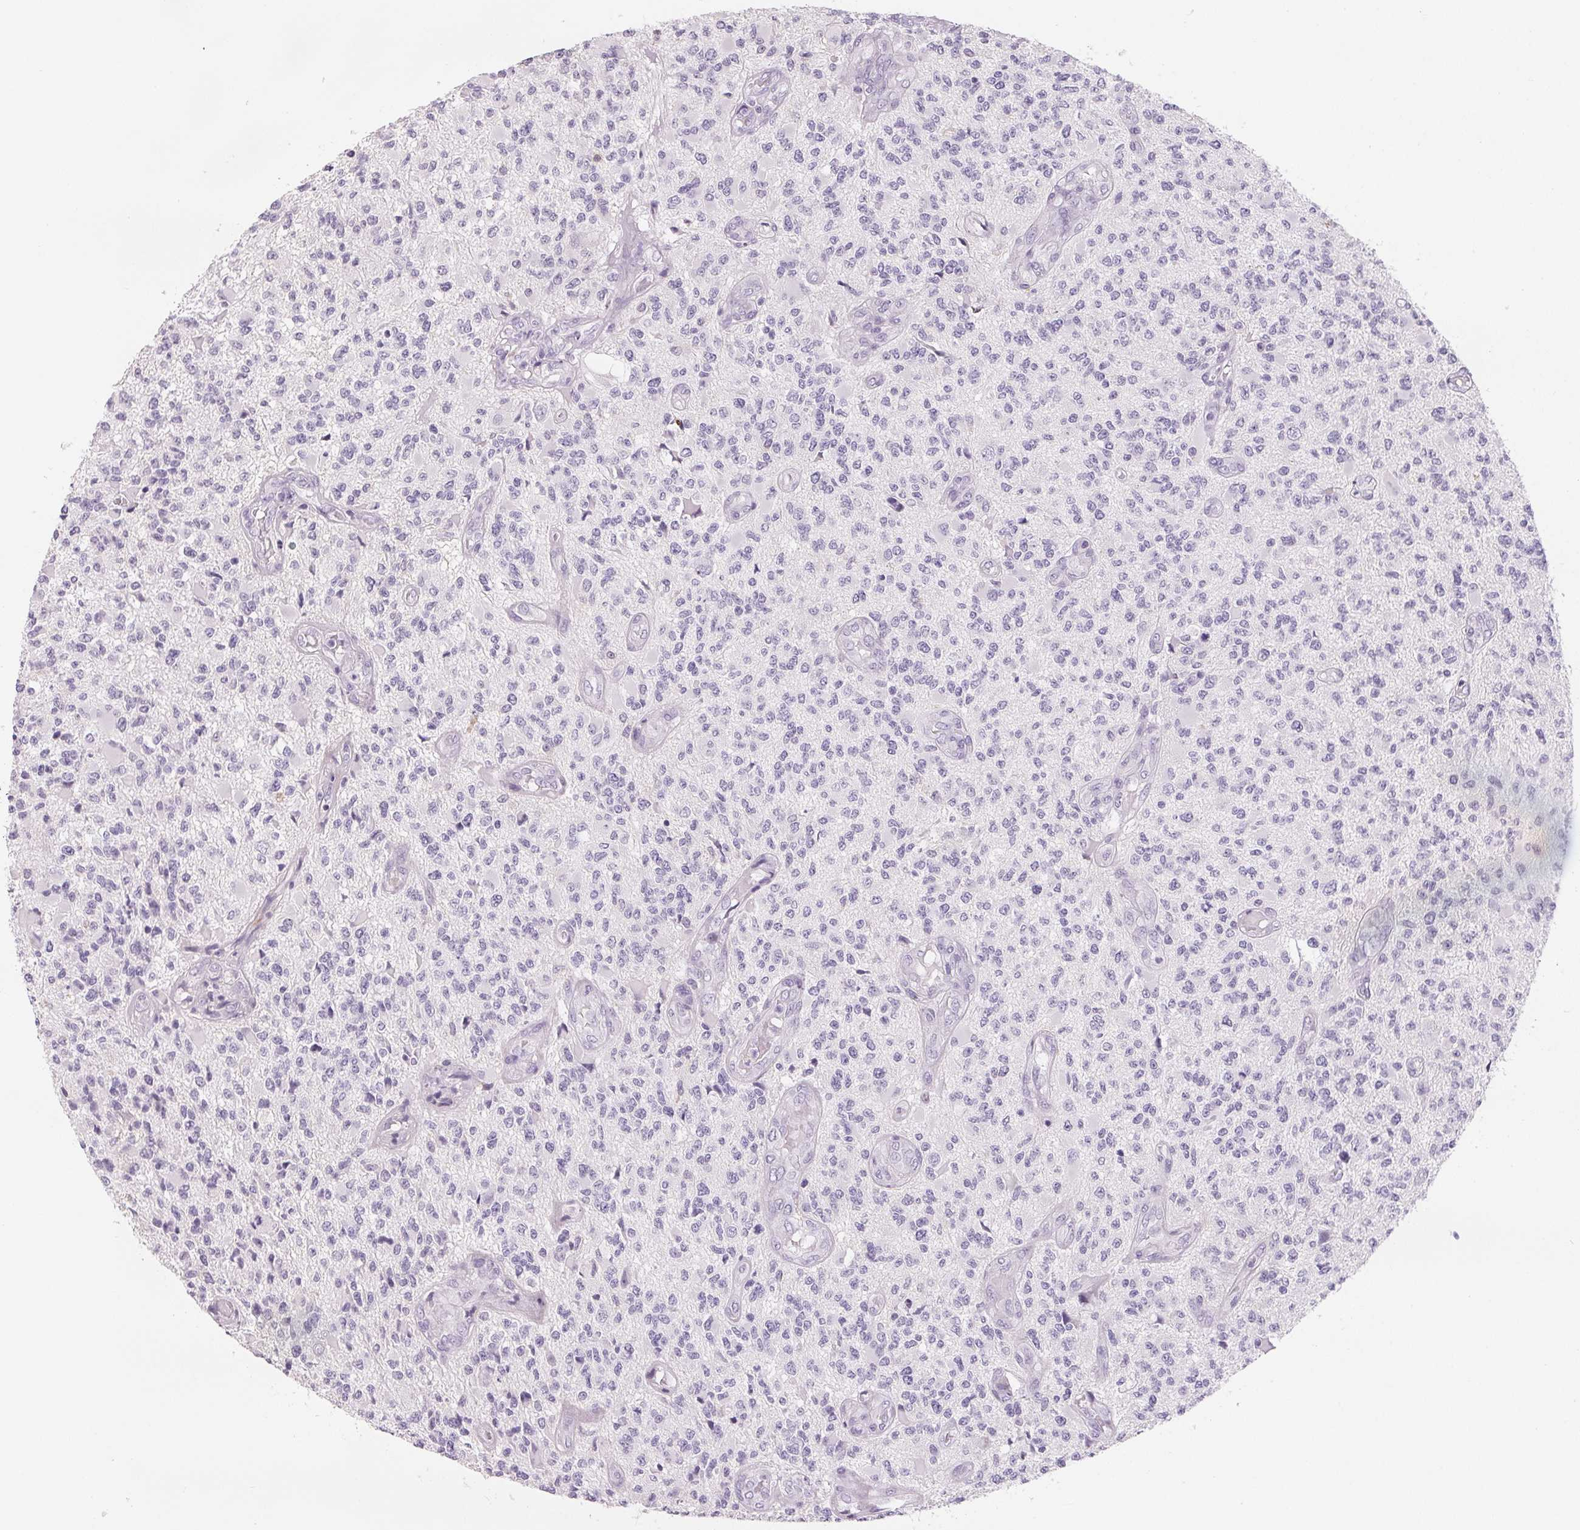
{"staining": {"intensity": "negative", "quantity": "none", "location": "none"}, "tissue": "glioma", "cell_type": "Tumor cells", "image_type": "cancer", "snomed": [{"axis": "morphology", "description": "Glioma, malignant, High grade"}, {"axis": "topography", "description": "Brain"}], "caption": "Protein analysis of malignant glioma (high-grade) demonstrates no significant staining in tumor cells.", "gene": "CD69", "patient": {"sex": "female", "age": 63}}